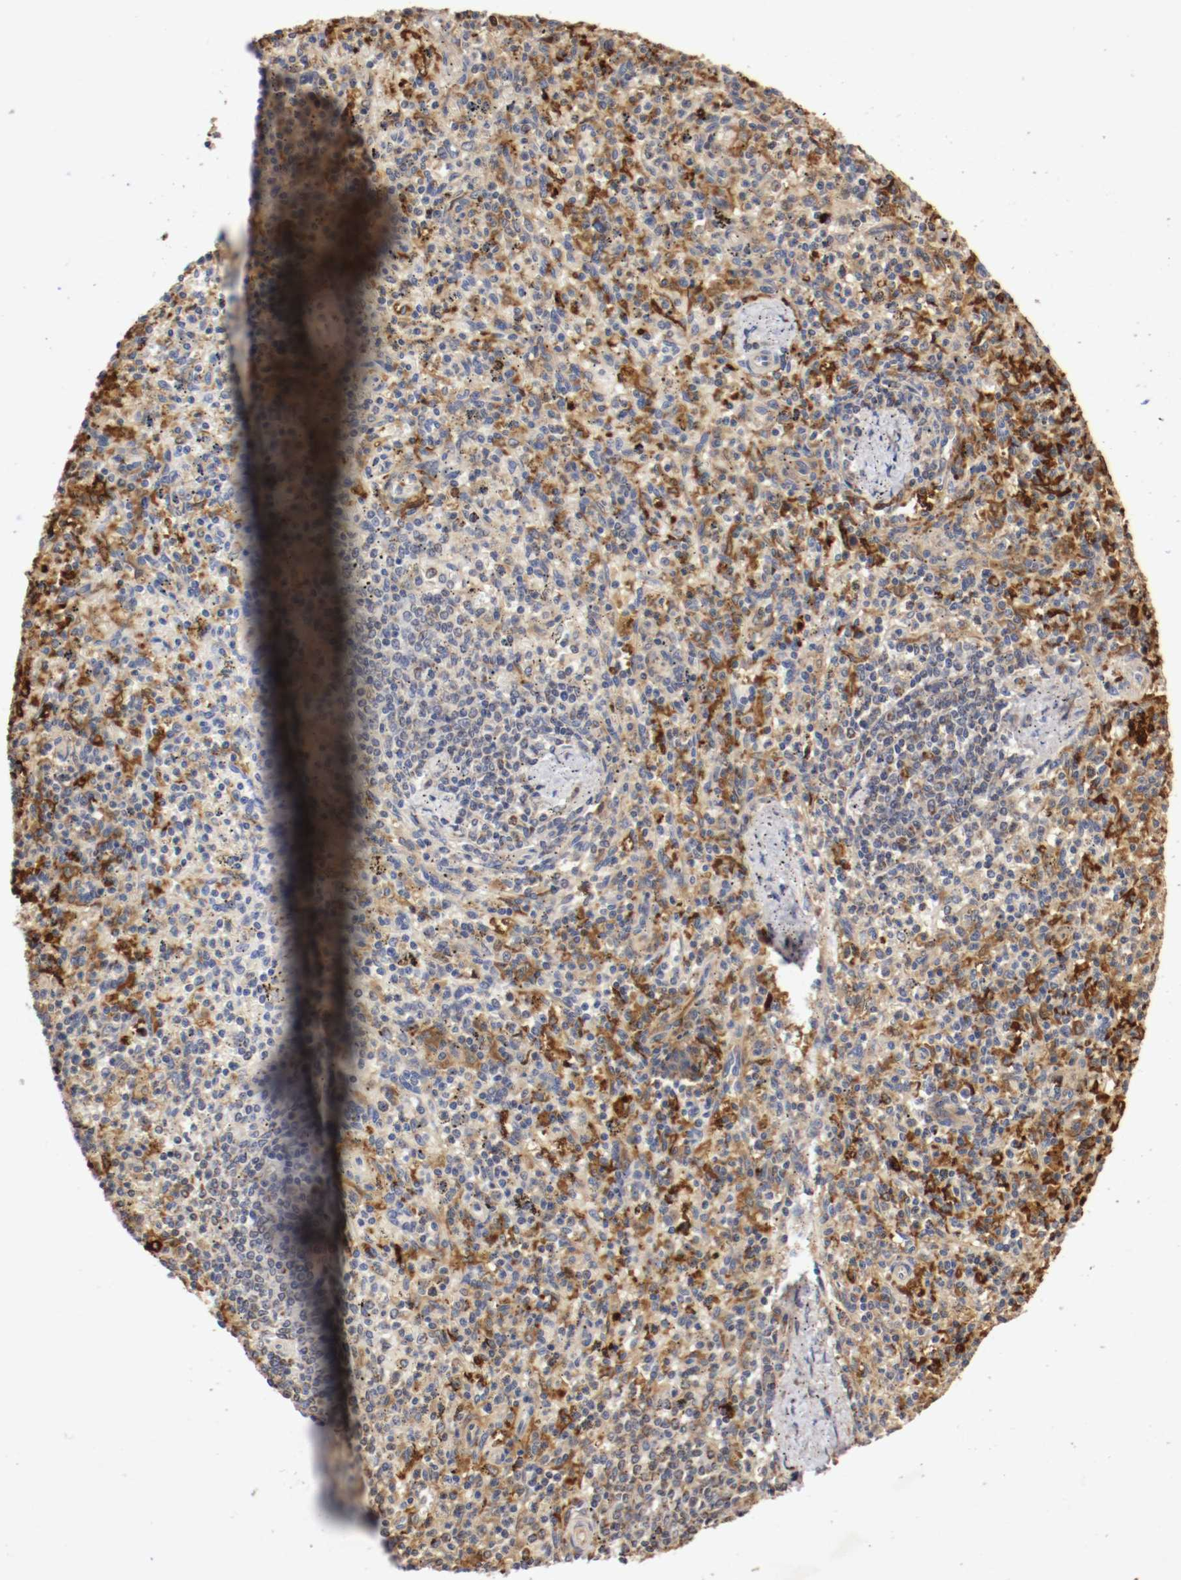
{"staining": {"intensity": "moderate", "quantity": "25%-75%", "location": "cytoplasmic/membranous"}, "tissue": "spleen", "cell_type": "Cells in red pulp", "image_type": "normal", "snomed": [{"axis": "morphology", "description": "Normal tissue, NOS"}, {"axis": "topography", "description": "Spleen"}], "caption": "Human spleen stained with a brown dye shows moderate cytoplasmic/membranous positive expression in approximately 25%-75% of cells in red pulp.", "gene": "VEZT", "patient": {"sex": "male", "age": 72}}